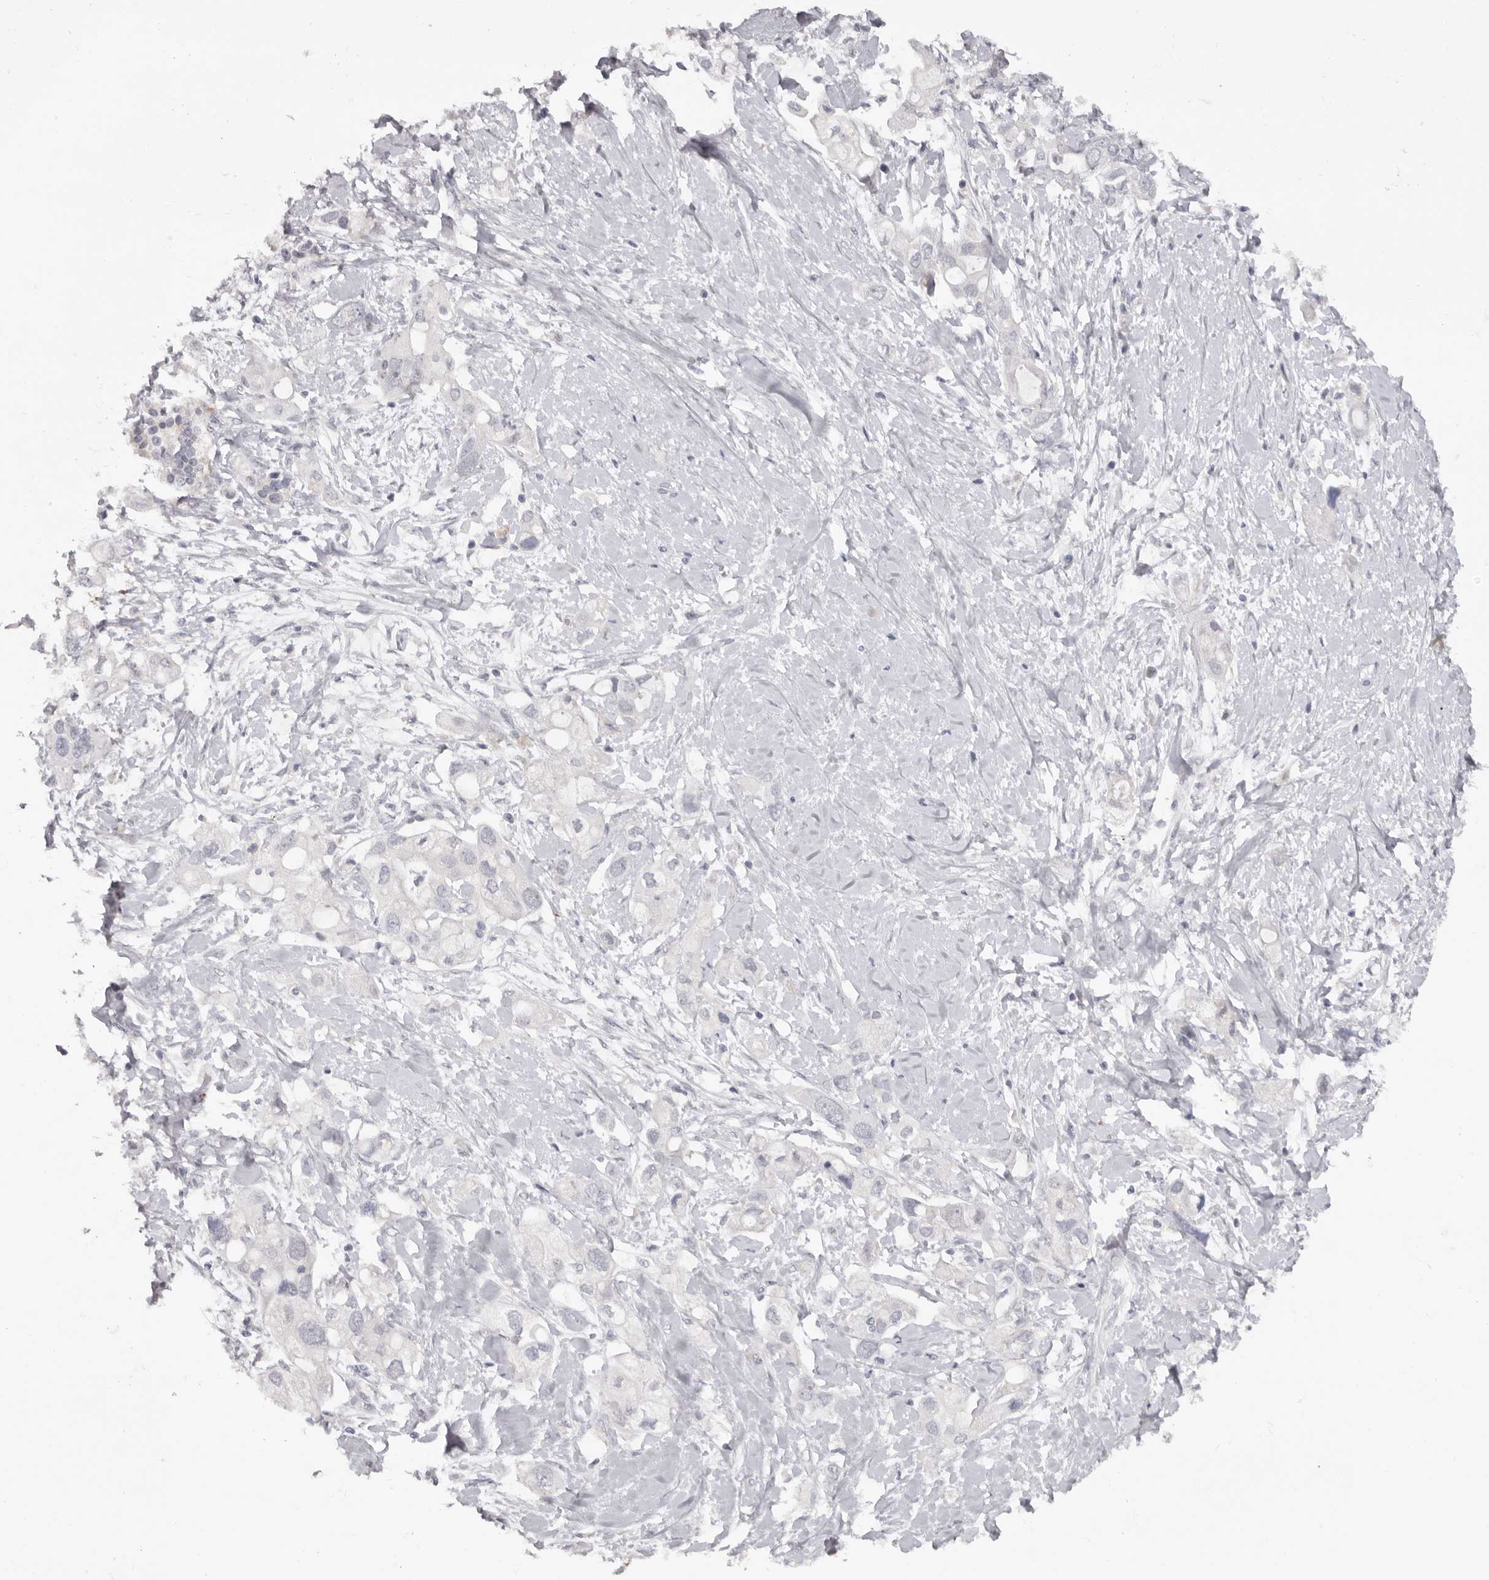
{"staining": {"intensity": "negative", "quantity": "none", "location": "none"}, "tissue": "pancreatic cancer", "cell_type": "Tumor cells", "image_type": "cancer", "snomed": [{"axis": "morphology", "description": "Adenocarcinoma, NOS"}, {"axis": "topography", "description": "Pancreas"}], "caption": "This is an IHC photomicrograph of pancreatic cancer (adenocarcinoma). There is no staining in tumor cells.", "gene": "TNR", "patient": {"sex": "female", "age": 56}}